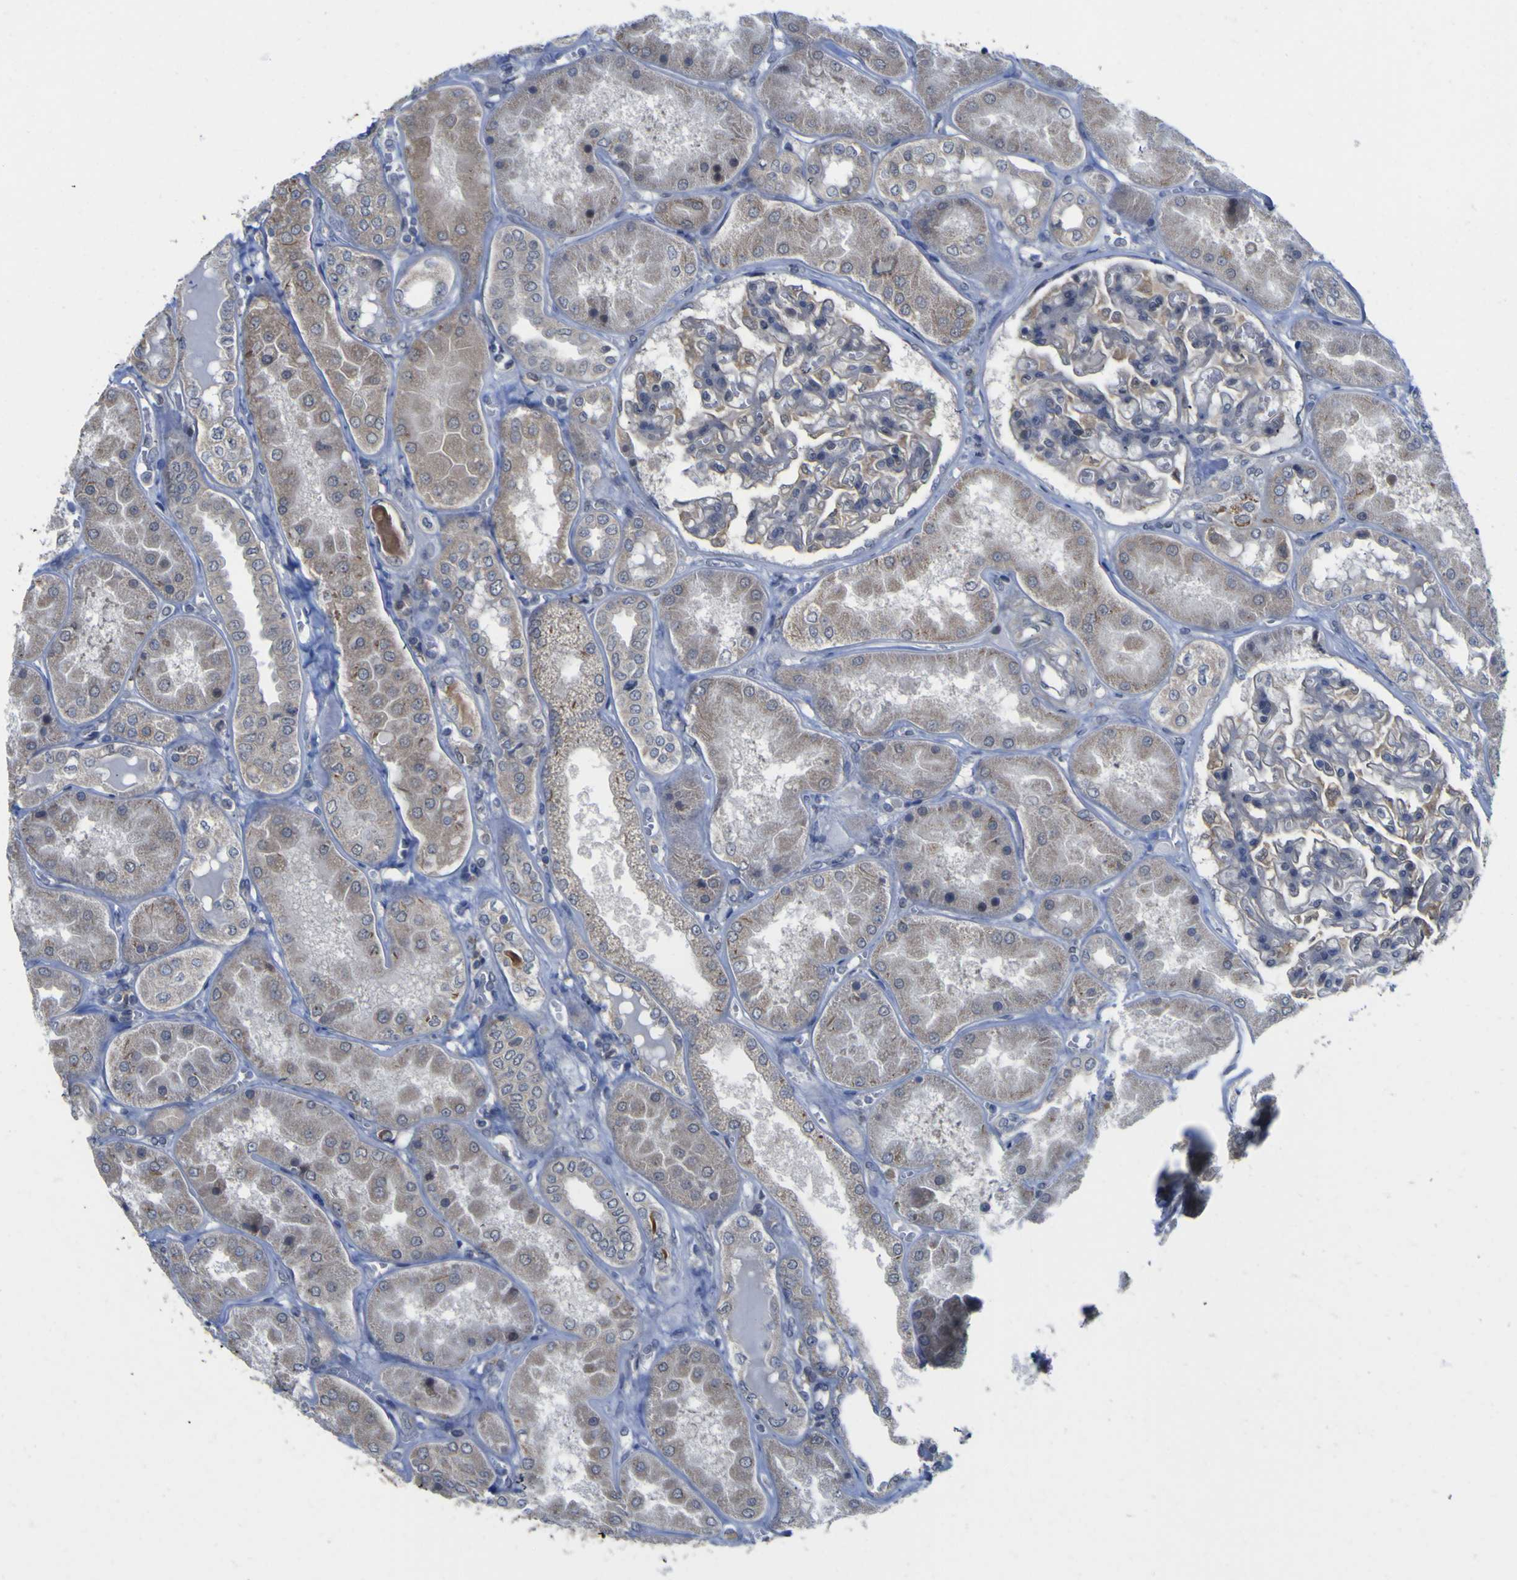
{"staining": {"intensity": "weak", "quantity": "<25%", "location": "cytoplasmic/membranous"}, "tissue": "kidney", "cell_type": "Cells in glomeruli", "image_type": "normal", "snomed": [{"axis": "morphology", "description": "Normal tissue, NOS"}, {"axis": "topography", "description": "Kidney"}], "caption": "A high-resolution micrograph shows IHC staining of benign kidney, which demonstrates no significant expression in cells in glomeruli. (DAB (3,3'-diaminobenzidine) immunohistochemistry, high magnification).", "gene": "TNFRSF11A", "patient": {"sex": "female", "age": 56}}